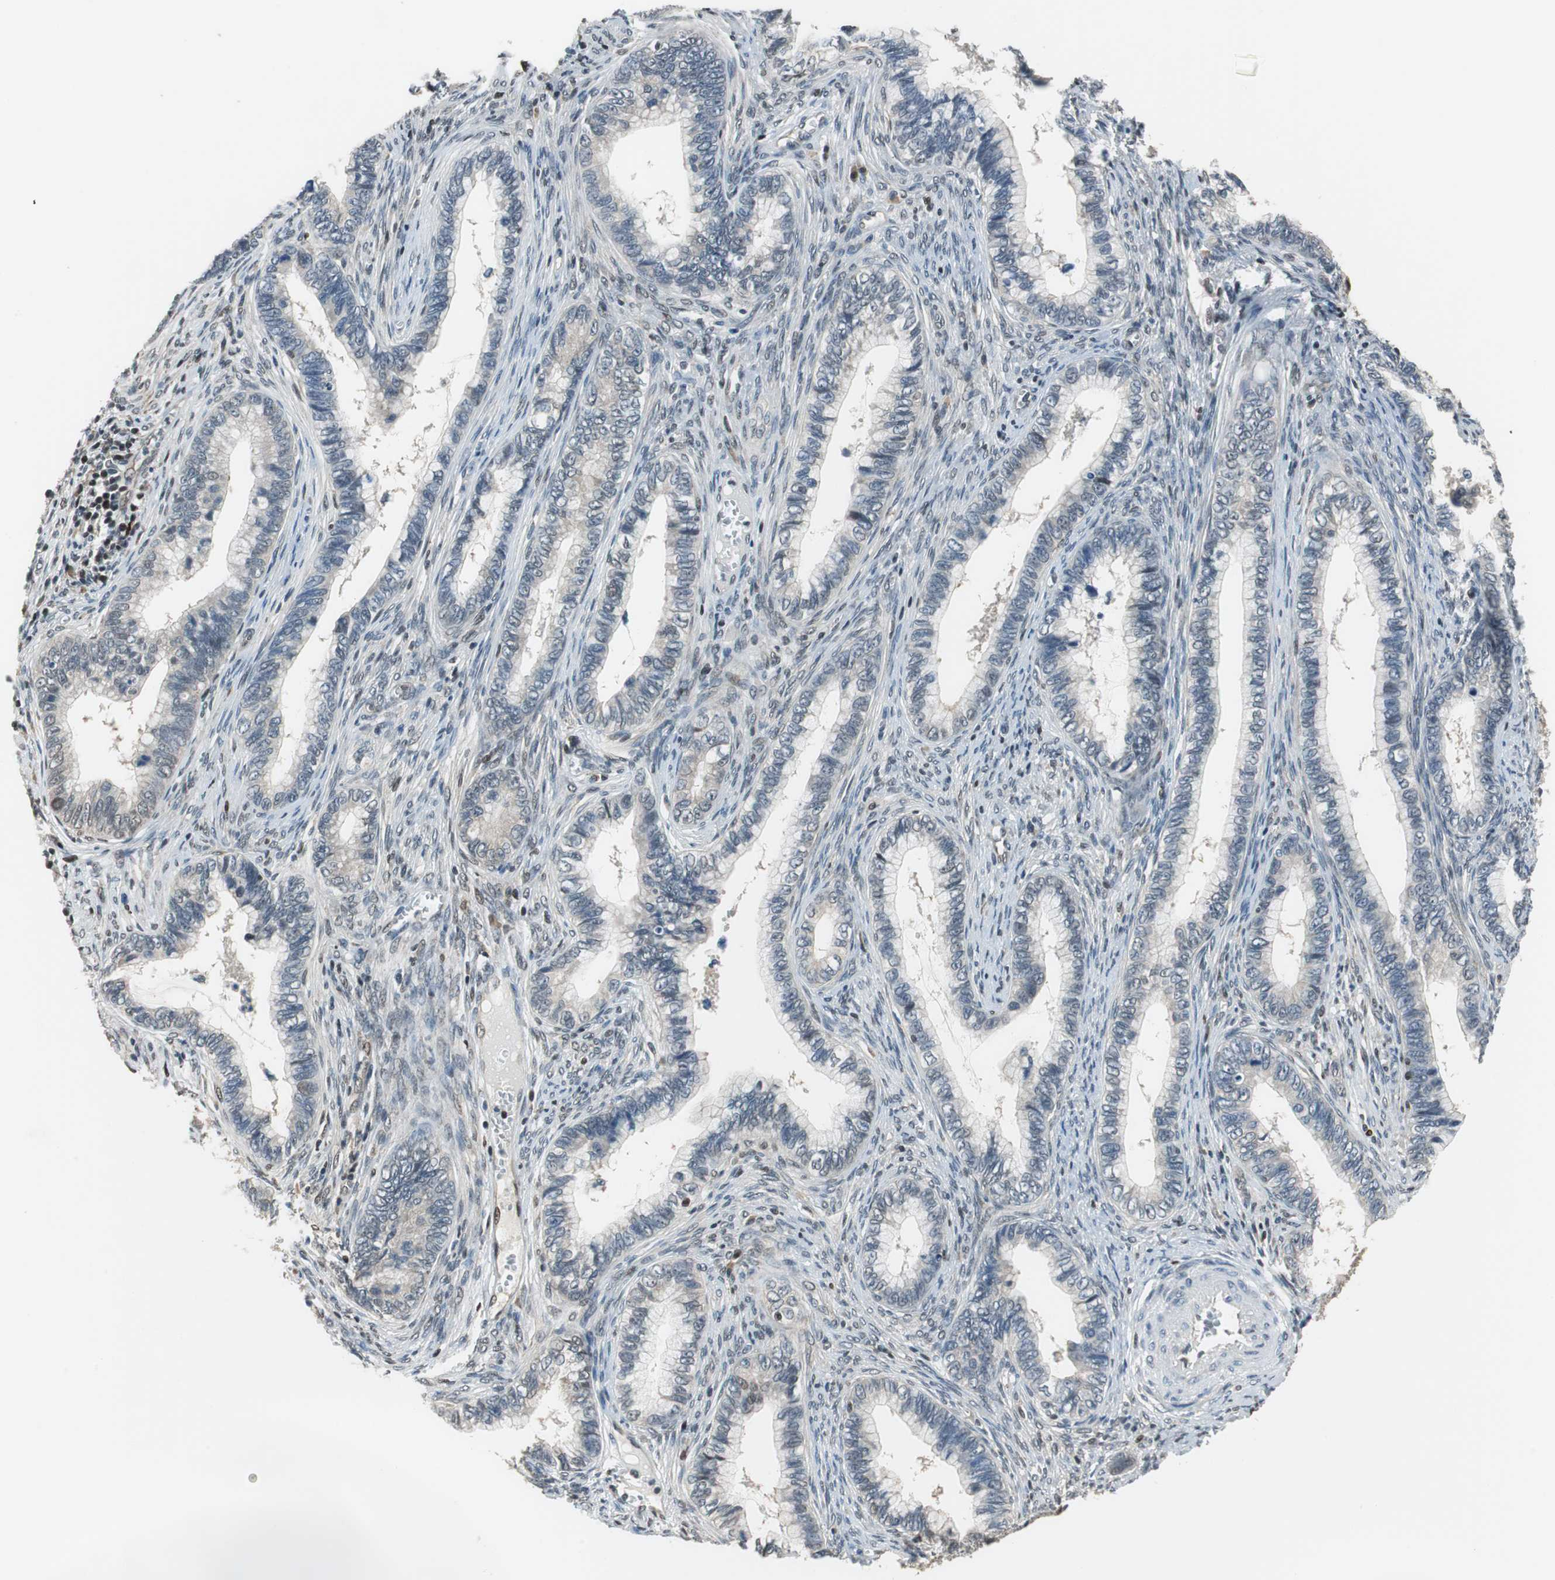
{"staining": {"intensity": "negative", "quantity": "none", "location": "none"}, "tissue": "cervical cancer", "cell_type": "Tumor cells", "image_type": "cancer", "snomed": [{"axis": "morphology", "description": "Adenocarcinoma, NOS"}, {"axis": "topography", "description": "Cervix"}], "caption": "Immunohistochemistry histopathology image of neoplastic tissue: human cervical adenocarcinoma stained with DAB displays no significant protein staining in tumor cells.", "gene": "MAFB", "patient": {"sex": "female", "age": 44}}